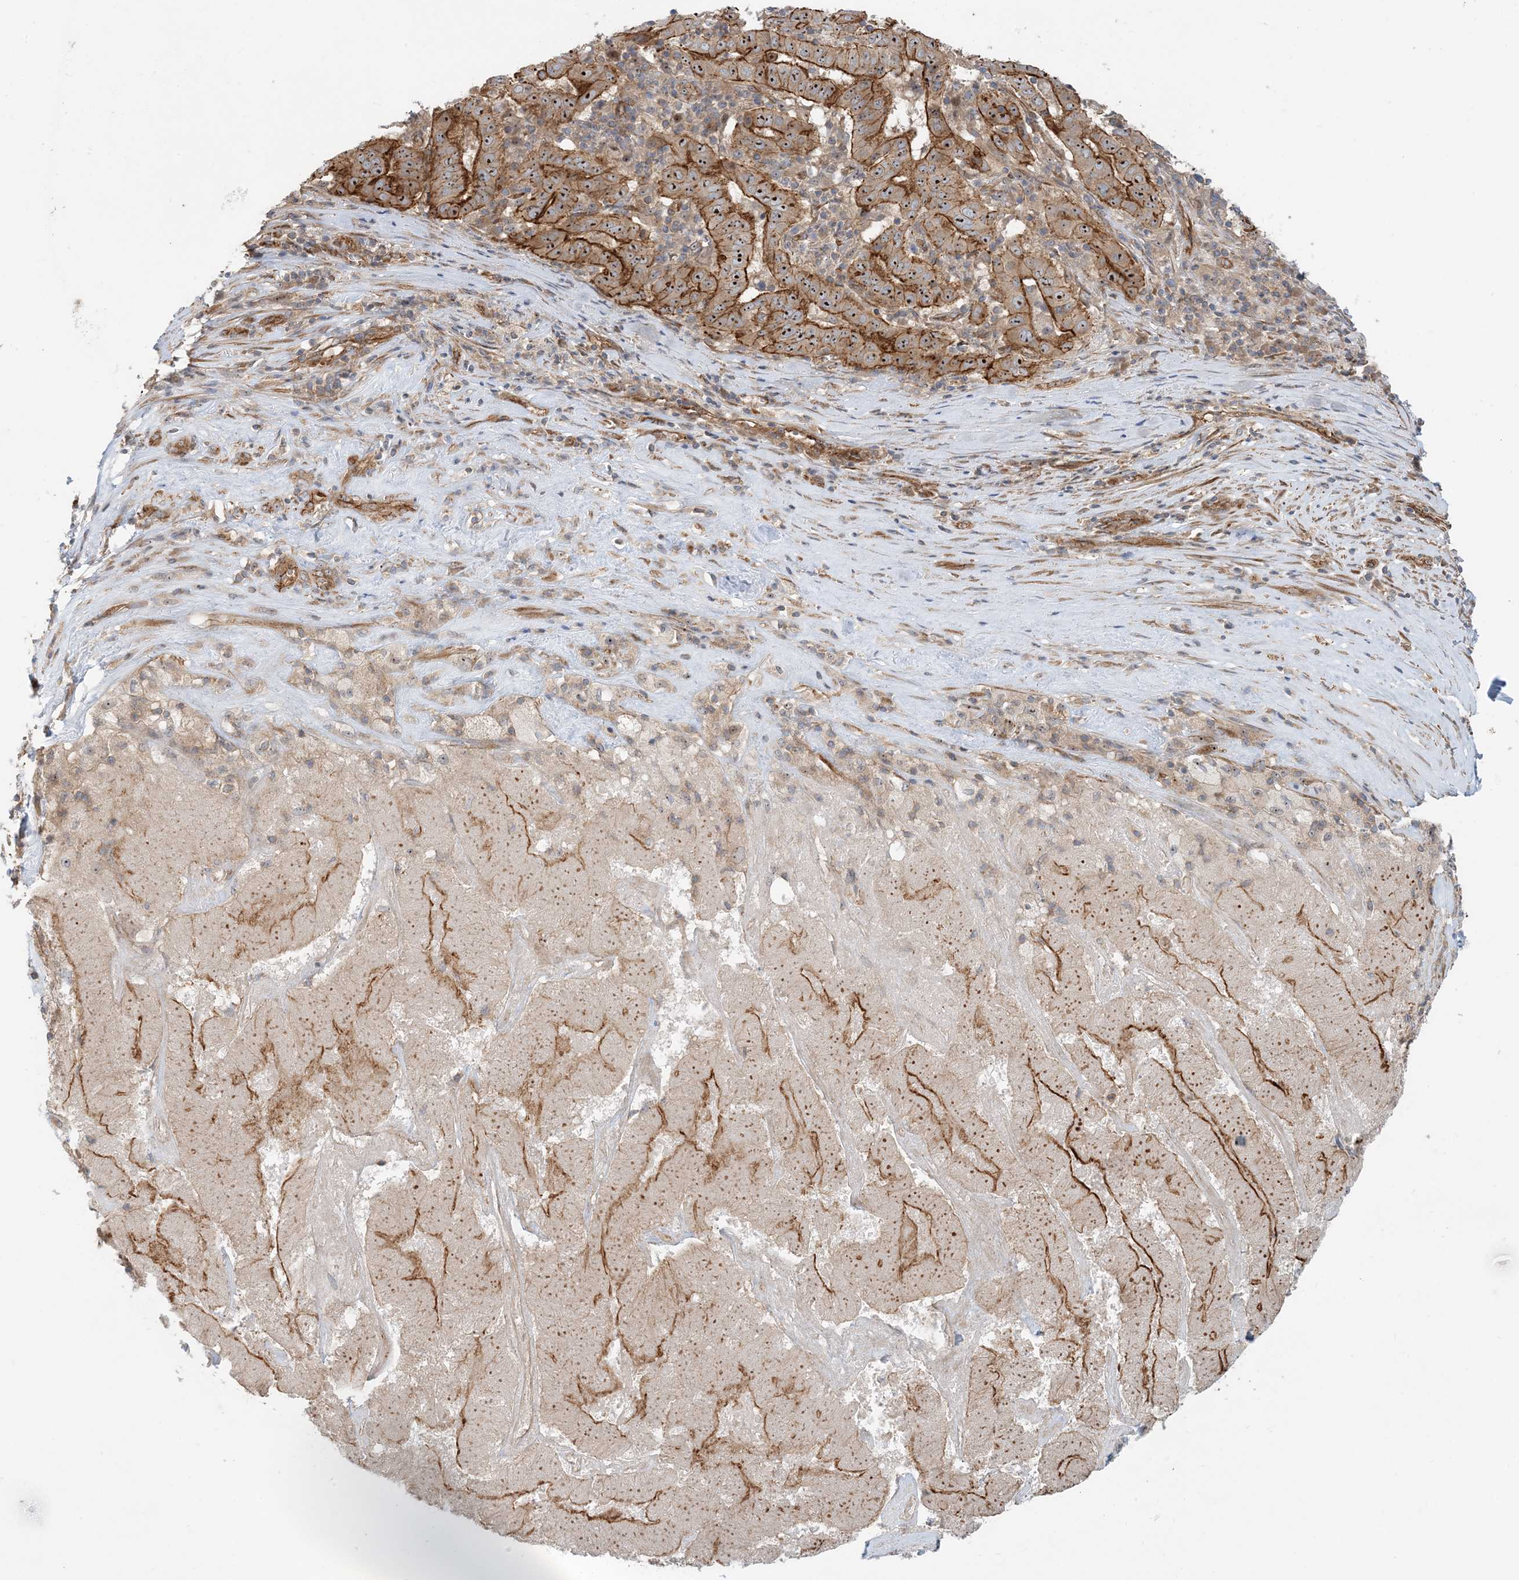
{"staining": {"intensity": "strong", "quantity": ">75%", "location": "cytoplasmic/membranous,nuclear"}, "tissue": "pancreatic cancer", "cell_type": "Tumor cells", "image_type": "cancer", "snomed": [{"axis": "morphology", "description": "Adenocarcinoma, NOS"}, {"axis": "topography", "description": "Pancreas"}], "caption": "There is high levels of strong cytoplasmic/membranous and nuclear positivity in tumor cells of pancreatic cancer (adenocarcinoma), as demonstrated by immunohistochemical staining (brown color).", "gene": "MYL5", "patient": {"sex": "male", "age": 63}}